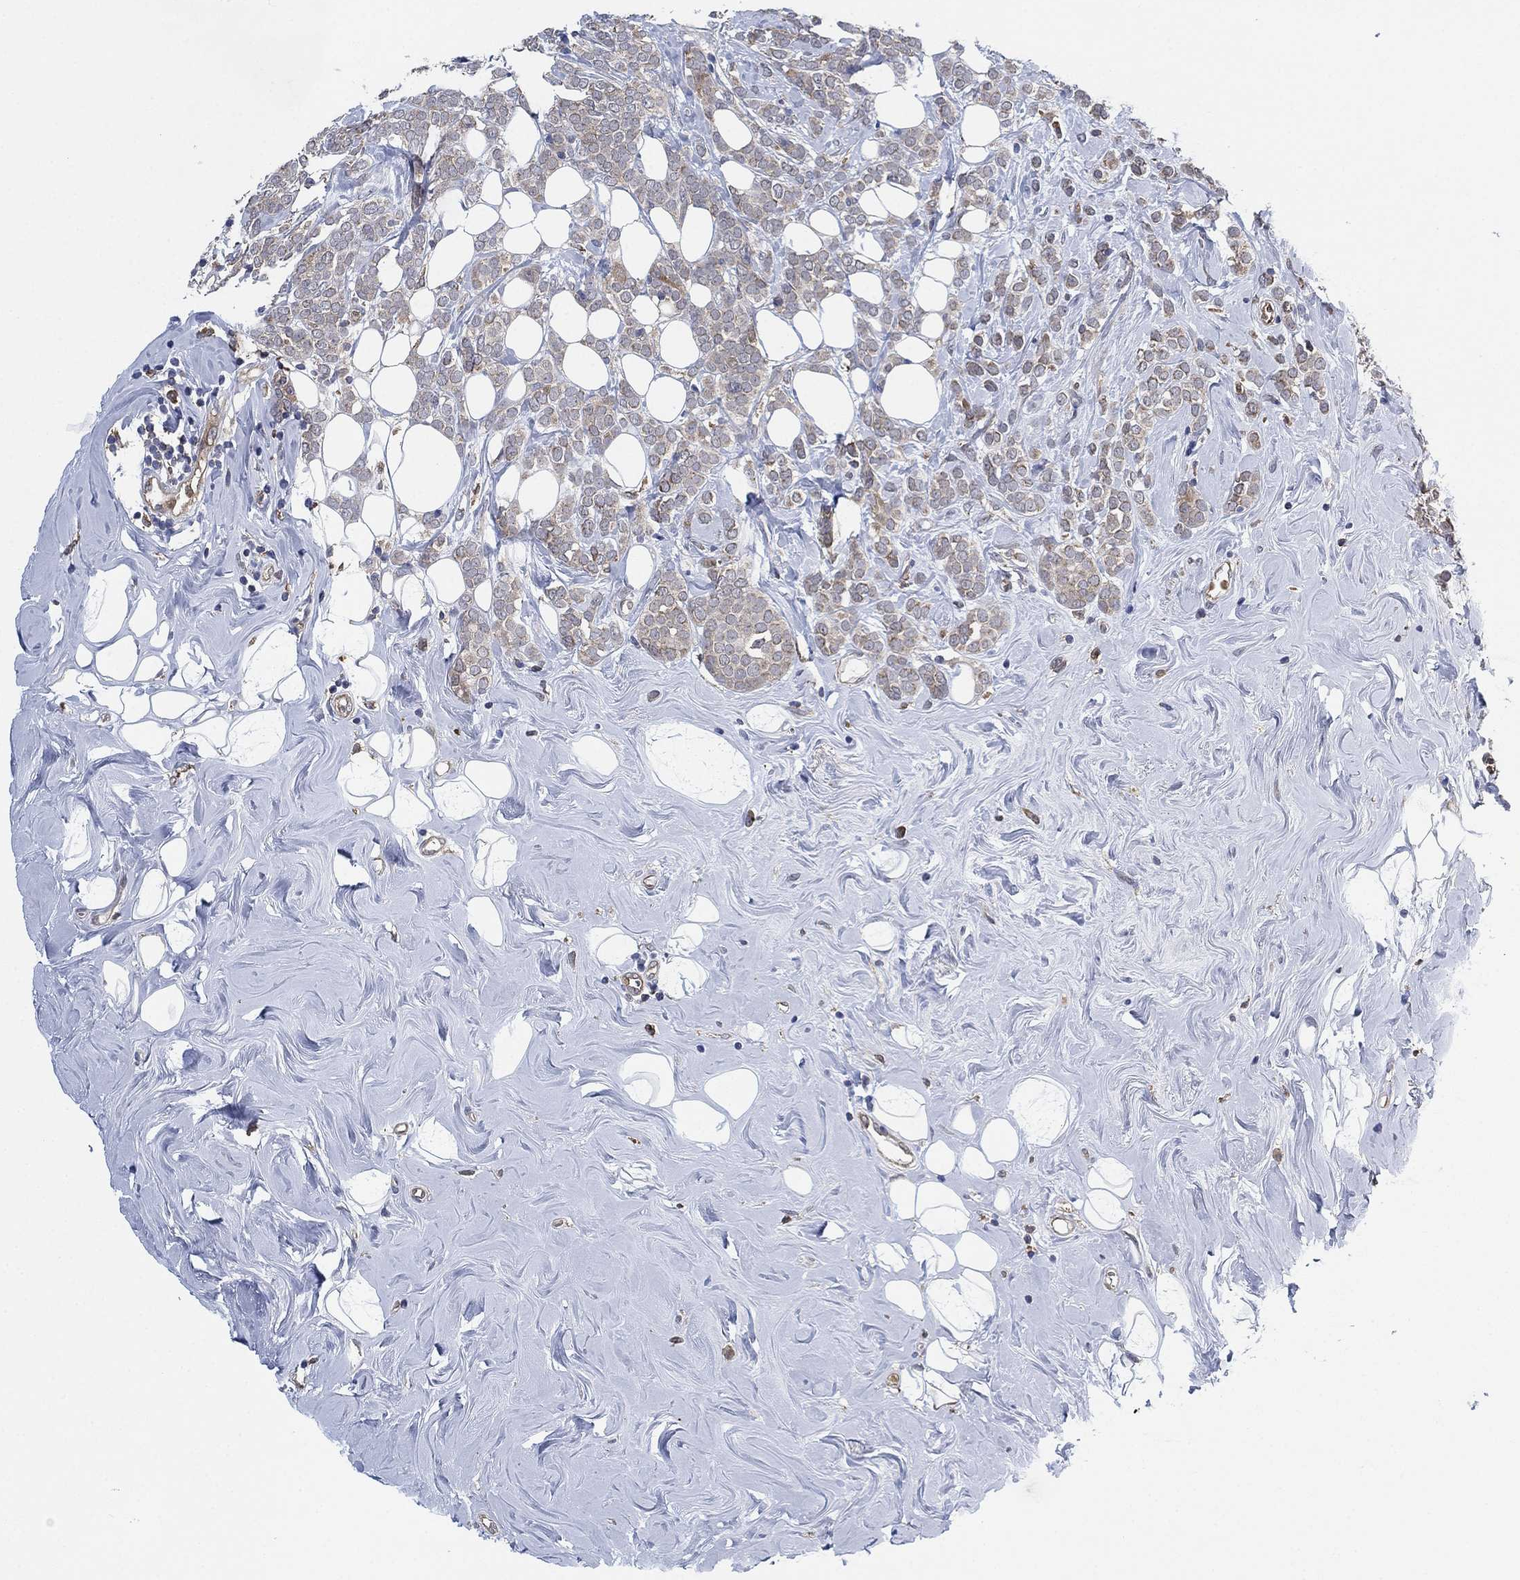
{"staining": {"intensity": "negative", "quantity": "none", "location": "none"}, "tissue": "breast cancer", "cell_type": "Tumor cells", "image_type": "cancer", "snomed": [{"axis": "morphology", "description": "Lobular carcinoma"}, {"axis": "topography", "description": "Breast"}], "caption": "Tumor cells are negative for protein expression in human breast cancer (lobular carcinoma).", "gene": "FES", "patient": {"sex": "female", "age": 49}}